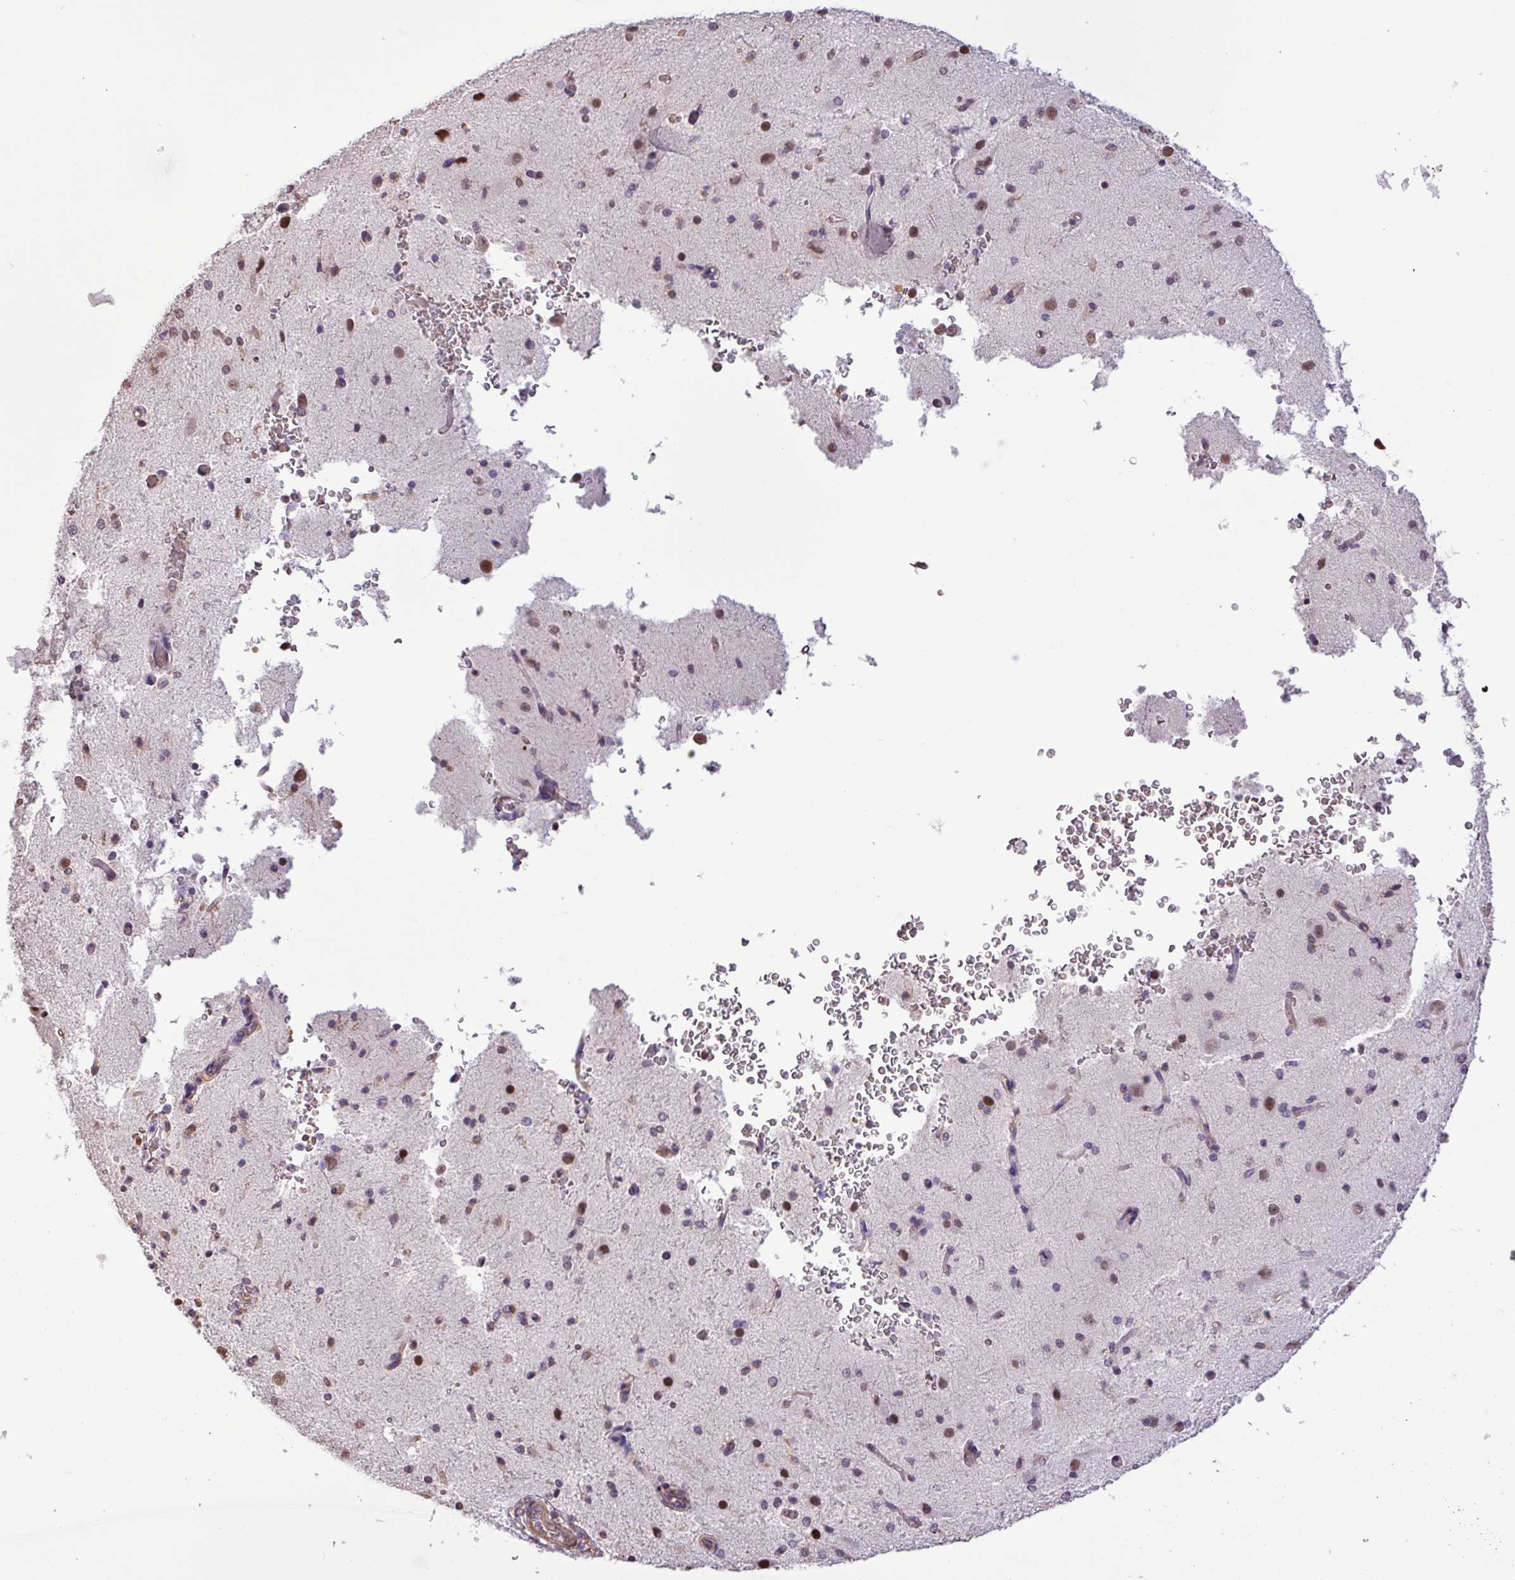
{"staining": {"intensity": "moderate", "quantity": "25%-75%", "location": "cytoplasmic/membranous,nuclear"}, "tissue": "cerebral cortex", "cell_type": "Endothelial cells", "image_type": "normal", "snomed": [{"axis": "morphology", "description": "Normal tissue, NOS"}, {"axis": "morphology", "description": "Inflammation, NOS"}, {"axis": "topography", "description": "Cerebral cortex"}], "caption": "A histopathology image of human cerebral cortex stained for a protein shows moderate cytoplasmic/membranous,nuclear brown staining in endothelial cells. (IHC, brightfield microscopy, high magnification).", "gene": "CHST11", "patient": {"sex": "male", "age": 6}}